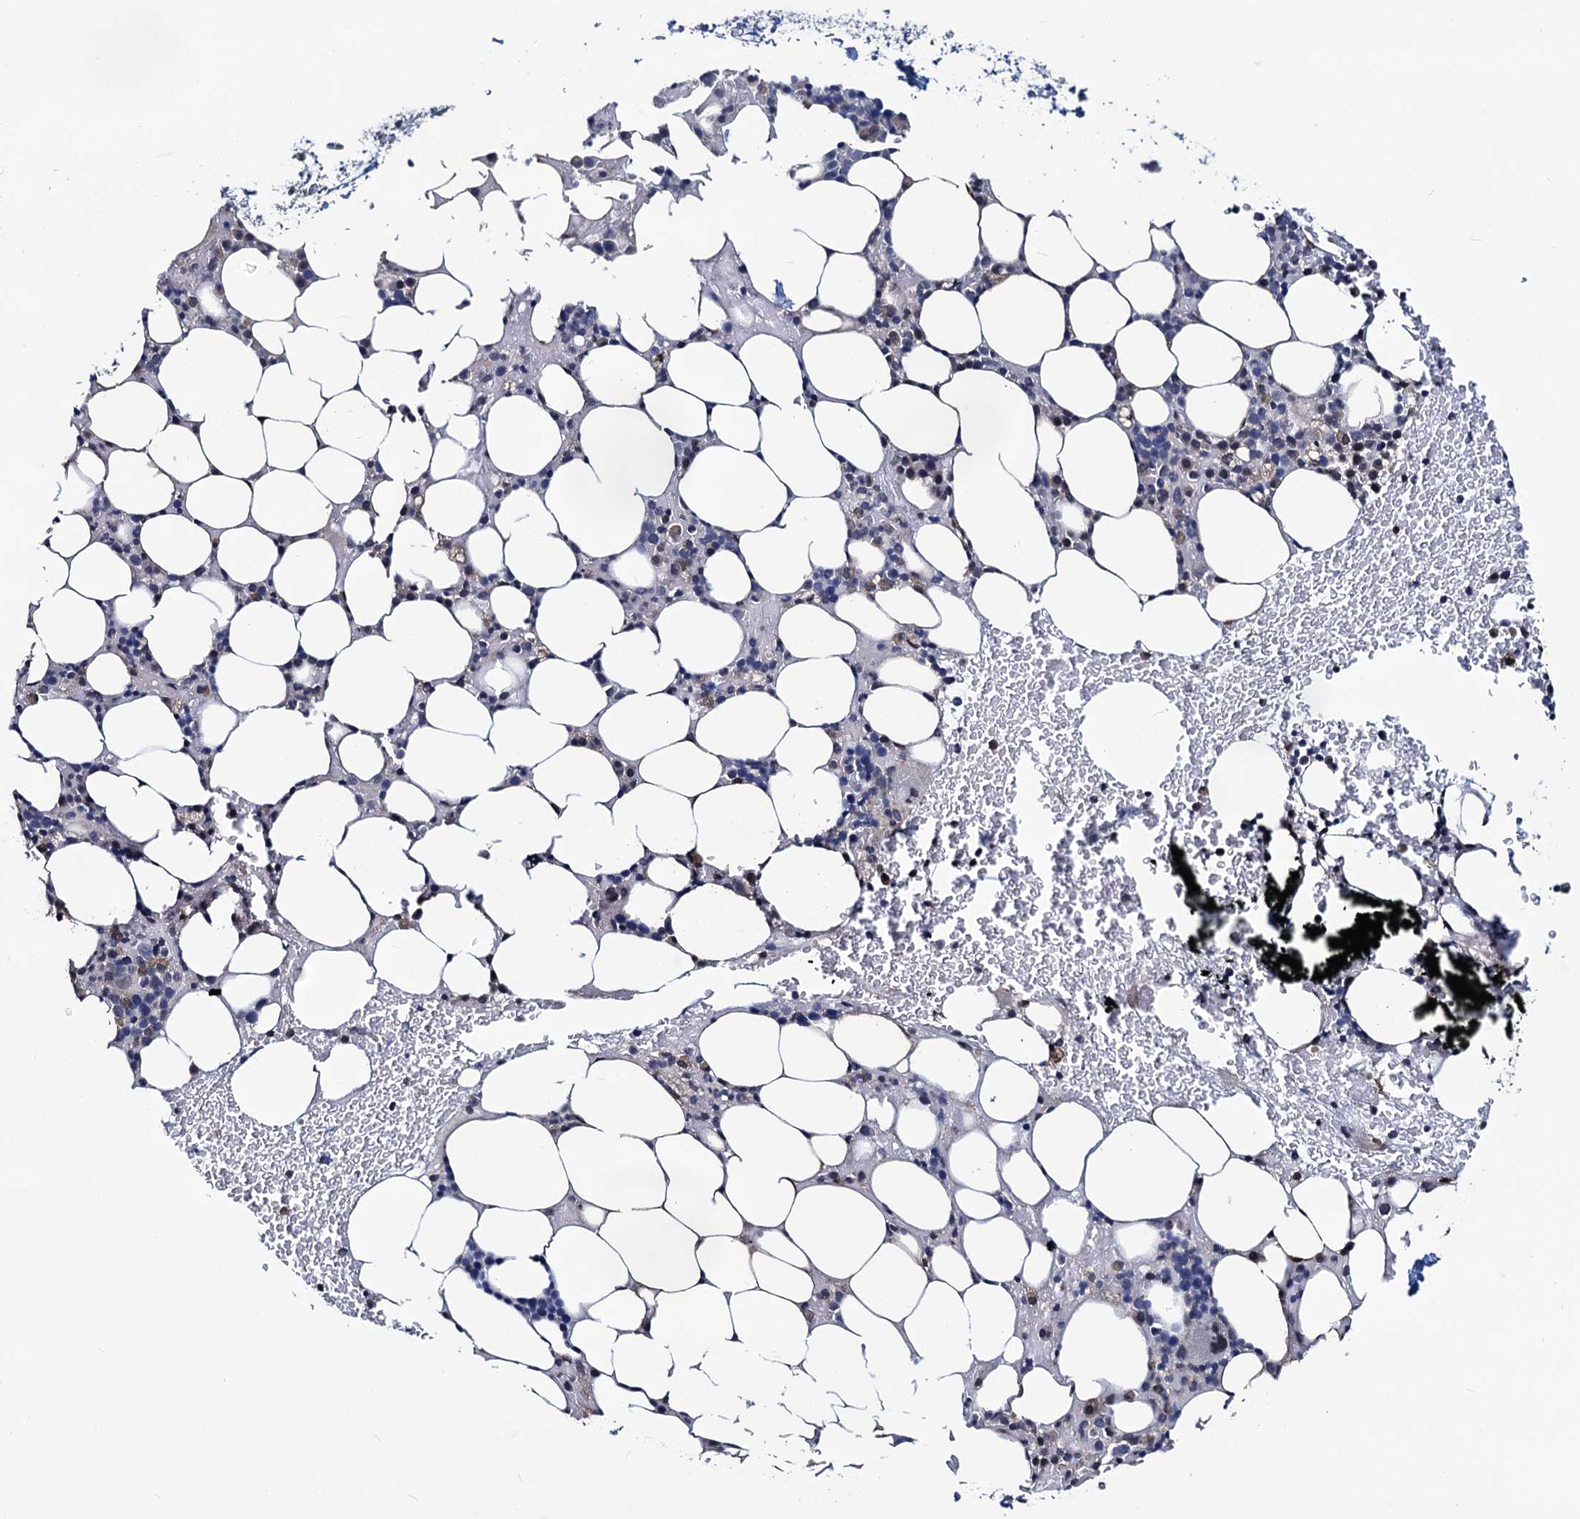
{"staining": {"intensity": "weak", "quantity": "<25%", "location": "cytoplasmic/membranous"}, "tissue": "bone marrow", "cell_type": "Hematopoietic cells", "image_type": "normal", "snomed": [{"axis": "morphology", "description": "Normal tissue, NOS"}, {"axis": "topography", "description": "Bone marrow"}], "caption": "Hematopoietic cells are negative for brown protein staining in normal bone marrow. Brightfield microscopy of IHC stained with DAB (3,3'-diaminobenzidine) (brown) and hematoxylin (blue), captured at high magnification.", "gene": "RTKN2", "patient": {"sex": "male", "age": 78}}